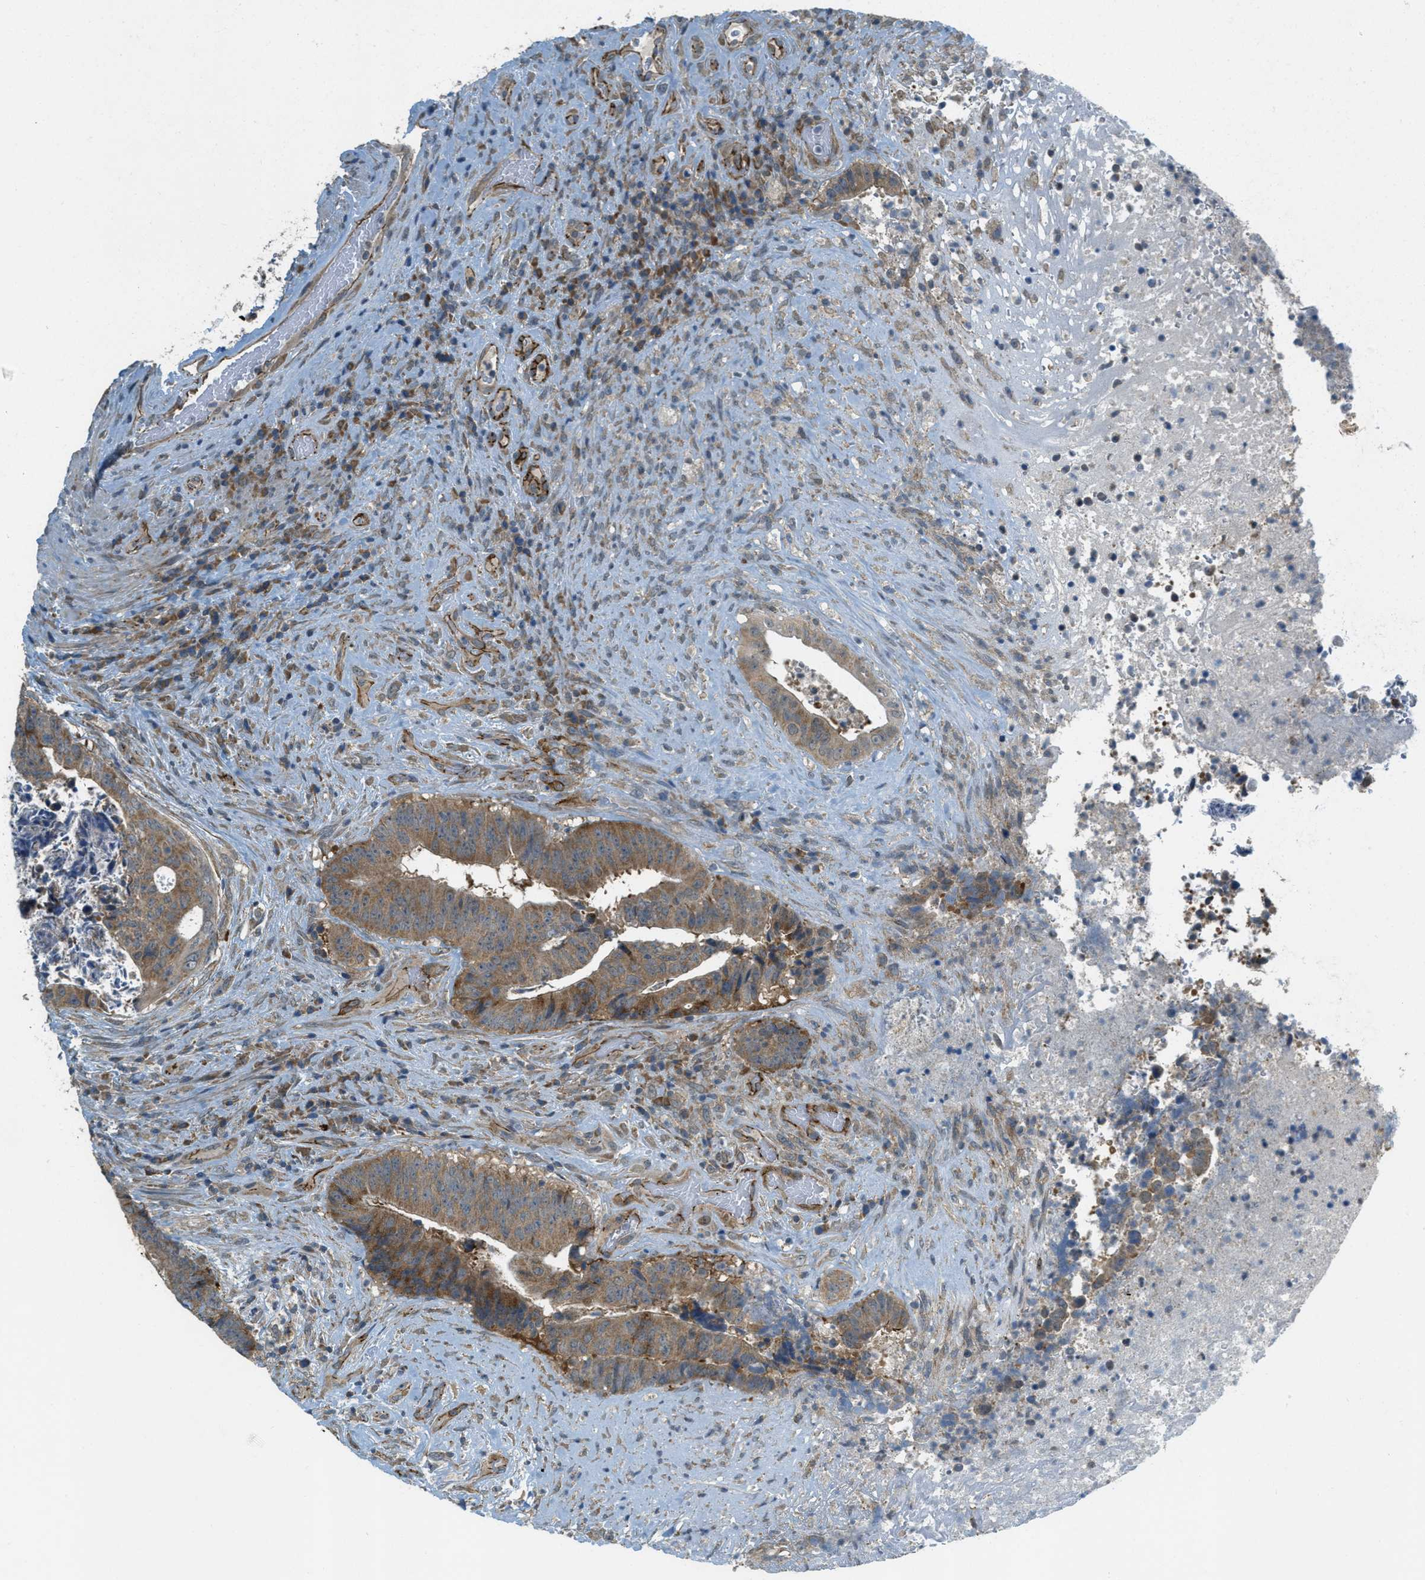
{"staining": {"intensity": "moderate", "quantity": ">75%", "location": "cytoplasmic/membranous"}, "tissue": "colorectal cancer", "cell_type": "Tumor cells", "image_type": "cancer", "snomed": [{"axis": "morphology", "description": "Adenocarcinoma, NOS"}, {"axis": "topography", "description": "Rectum"}], "caption": "The immunohistochemical stain highlights moderate cytoplasmic/membranous expression in tumor cells of colorectal adenocarcinoma tissue. Using DAB (brown) and hematoxylin (blue) stains, captured at high magnification using brightfield microscopy.", "gene": "JCAD", "patient": {"sex": "male", "age": 72}}